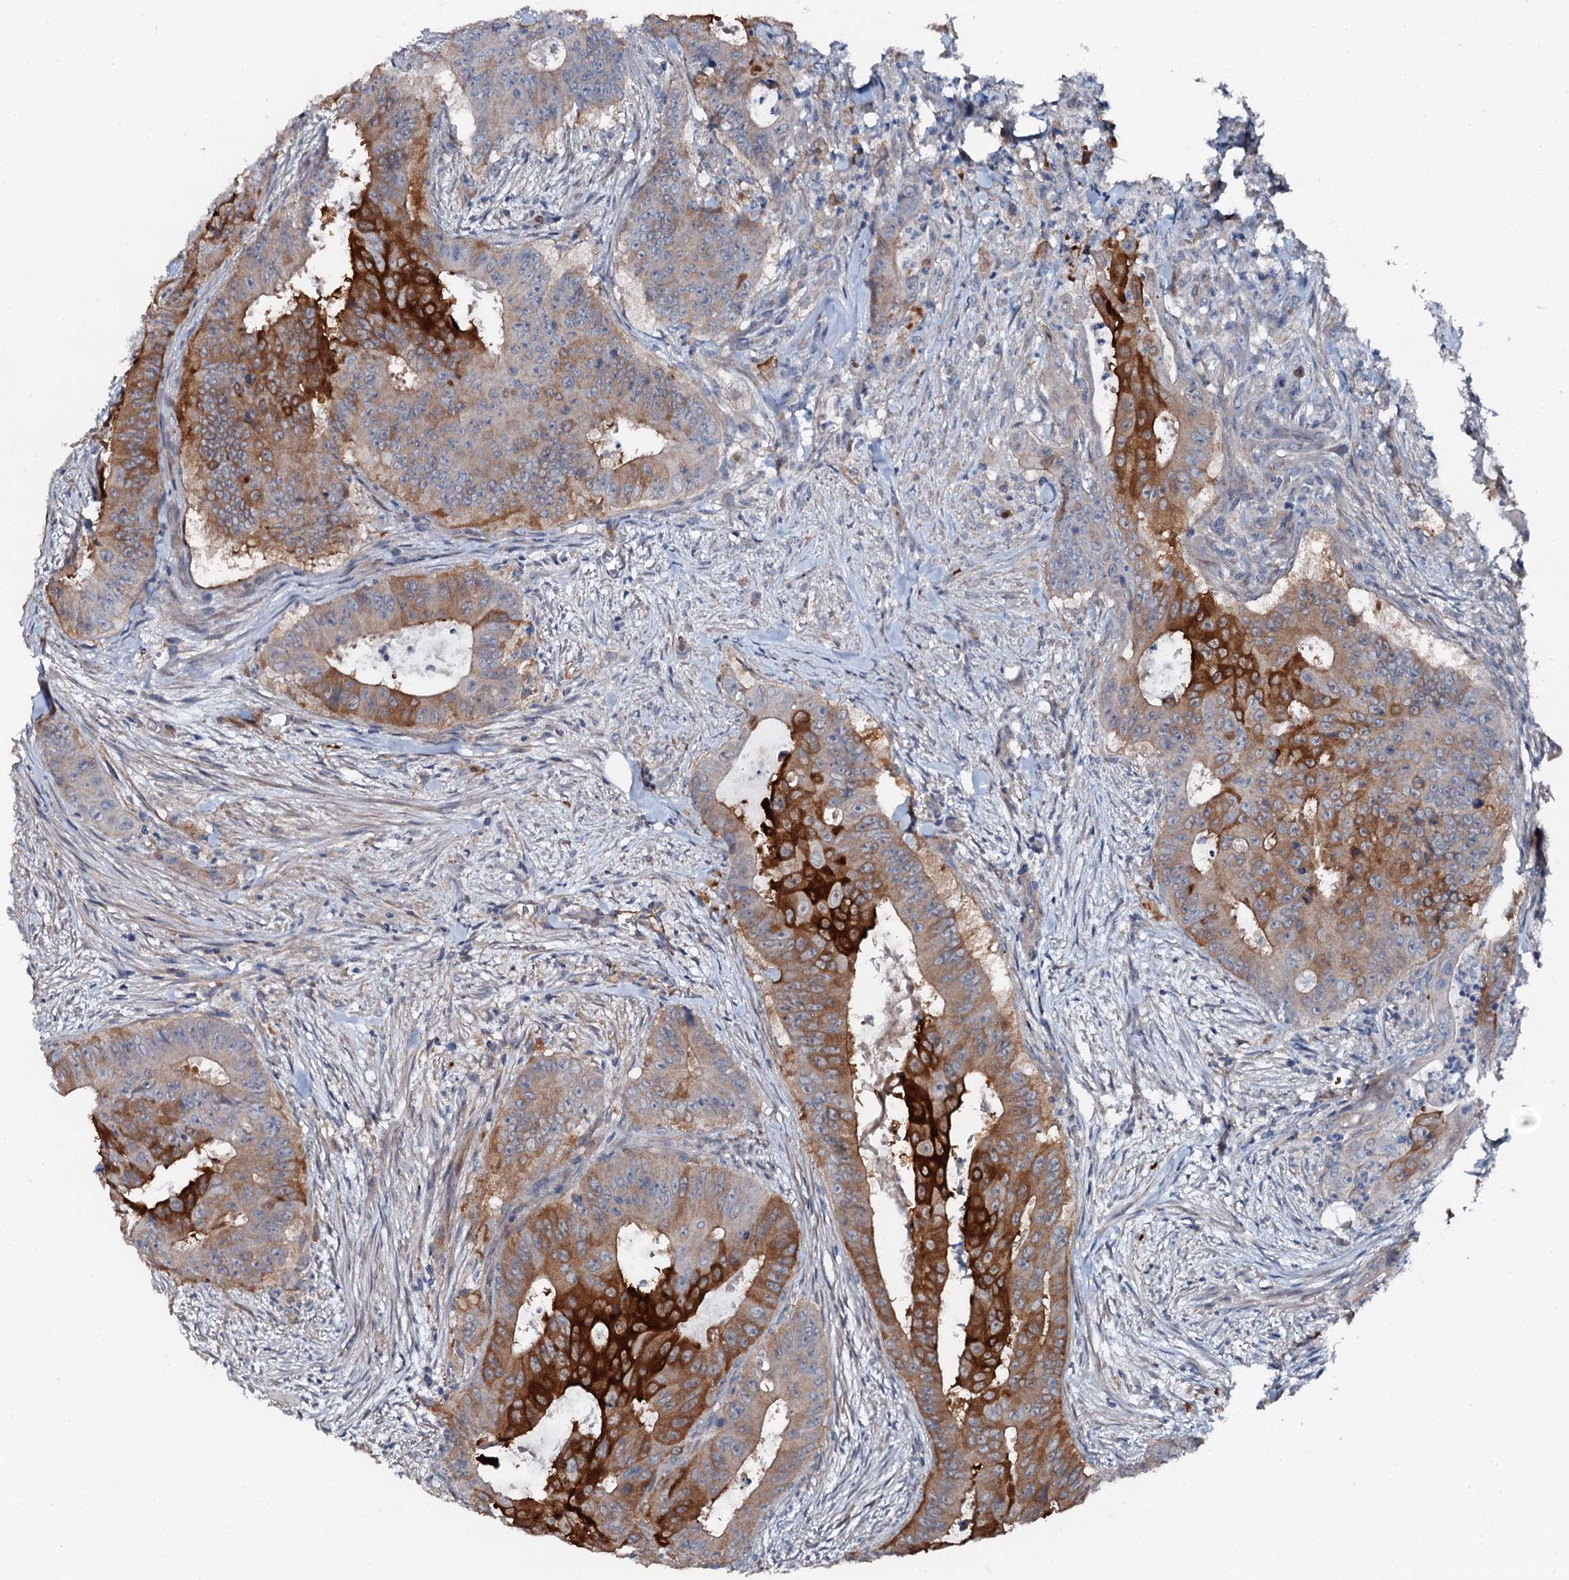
{"staining": {"intensity": "strong", "quantity": "25%-75%", "location": "cytoplasmic/membranous"}, "tissue": "colorectal cancer", "cell_type": "Tumor cells", "image_type": "cancer", "snomed": [{"axis": "morphology", "description": "Adenocarcinoma, NOS"}, {"axis": "topography", "description": "Rectum"}], "caption": "Protein analysis of colorectal cancer tissue displays strong cytoplasmic/membranous positivity in approximately 25%-75% of tumor cells.", "gene": "GFOD2", "patient": {"sex": "female", "age": 75}}